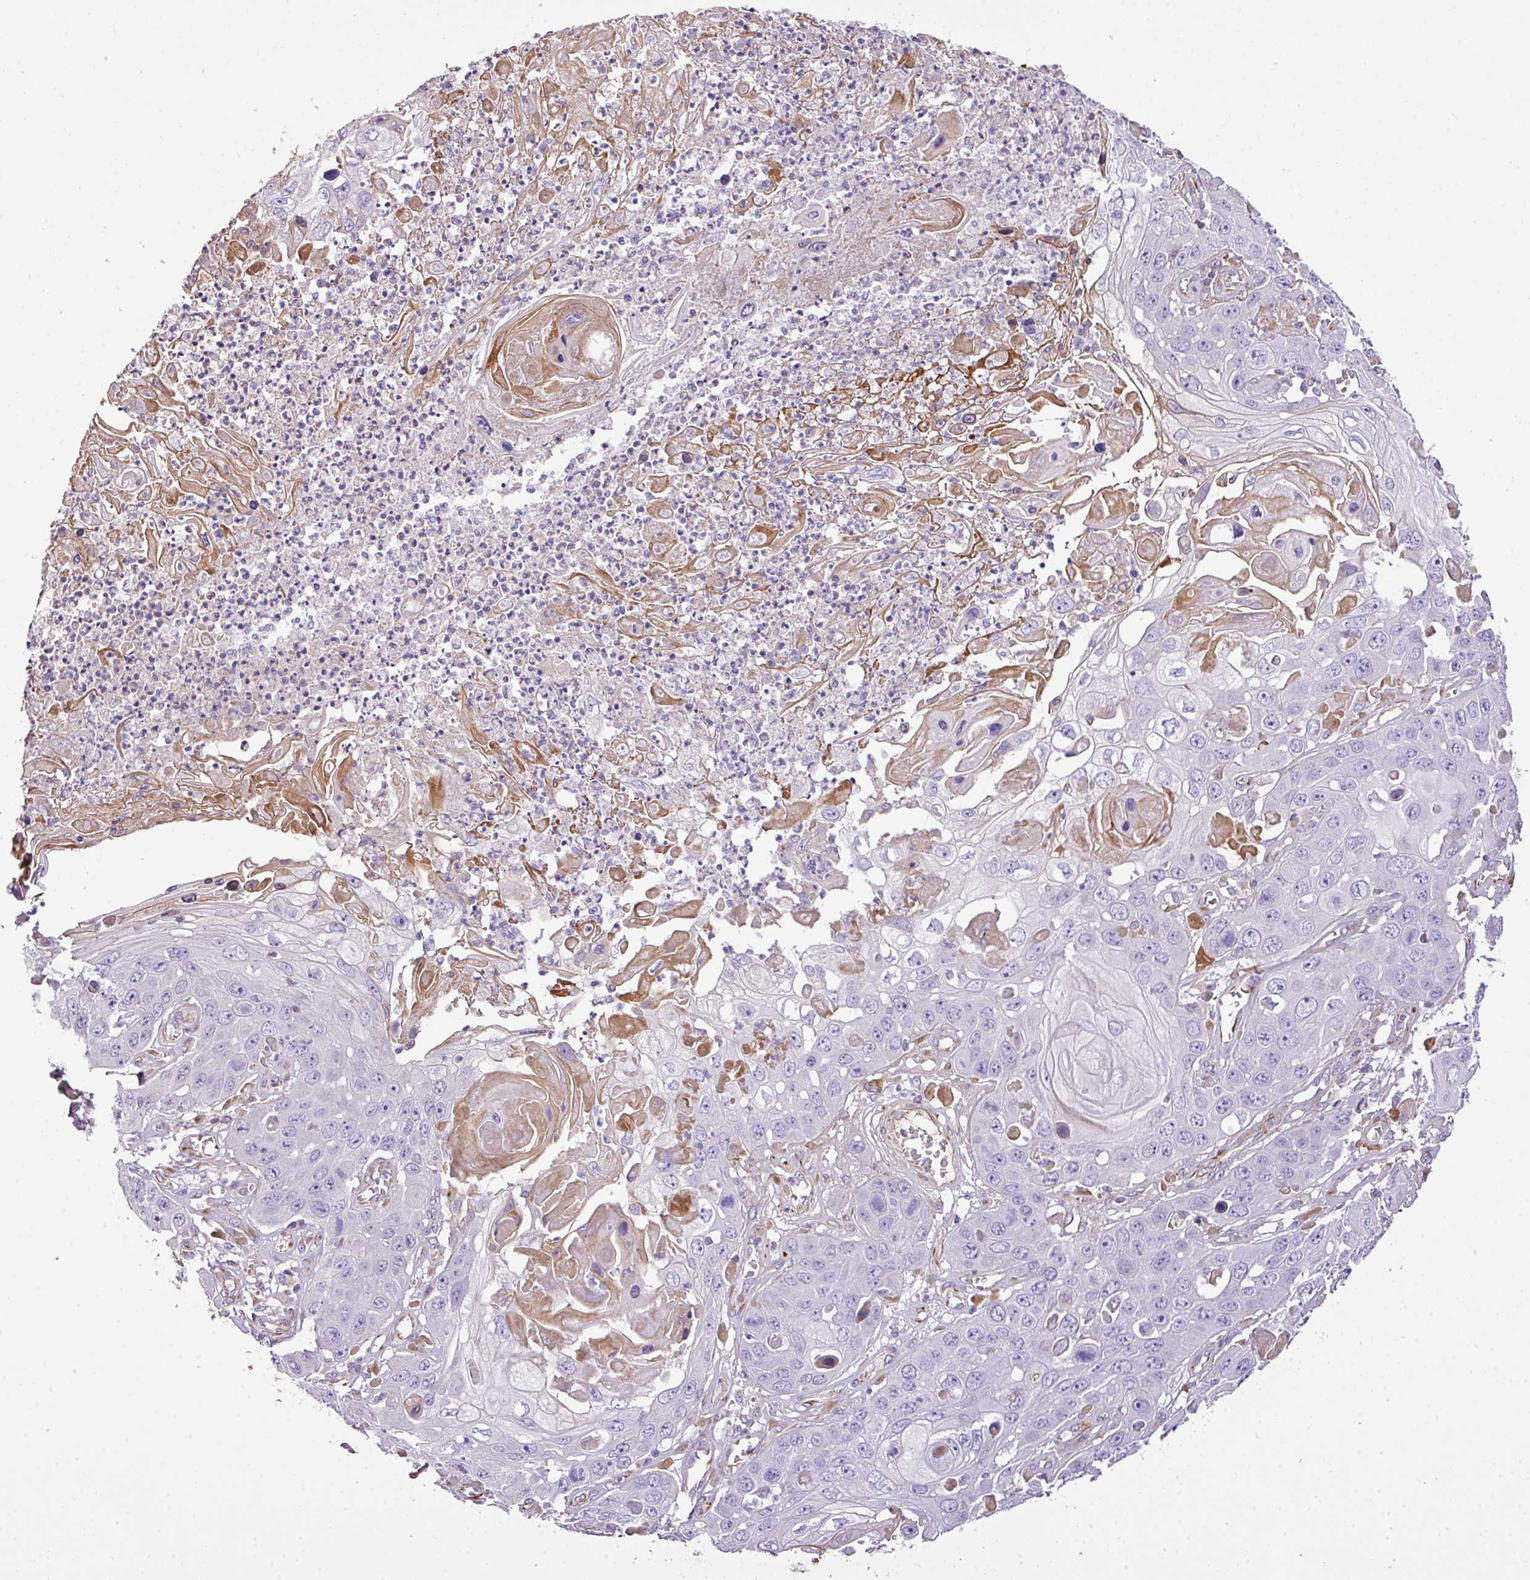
{"staining": {"intensity": "negative", "quantity": "none", "location": "none"}, "tissue": "skin cancer", "cell_type": "Tumor cells", "image_type": "cancer", "snomed": [{"axis": "morphology", "description": "Squamous cell carcinoma, NOS"}, {"axis": "topography", "description": "Skin"}], "caption": "An immunohistochemistry (IHC) image of skin squamous cell carcinoma is shown. There is no staining in tumor cells of skin squamous cell carcinoma.", "gene": "CTXN2", "patient": {"sex": "male", "age": 55}}